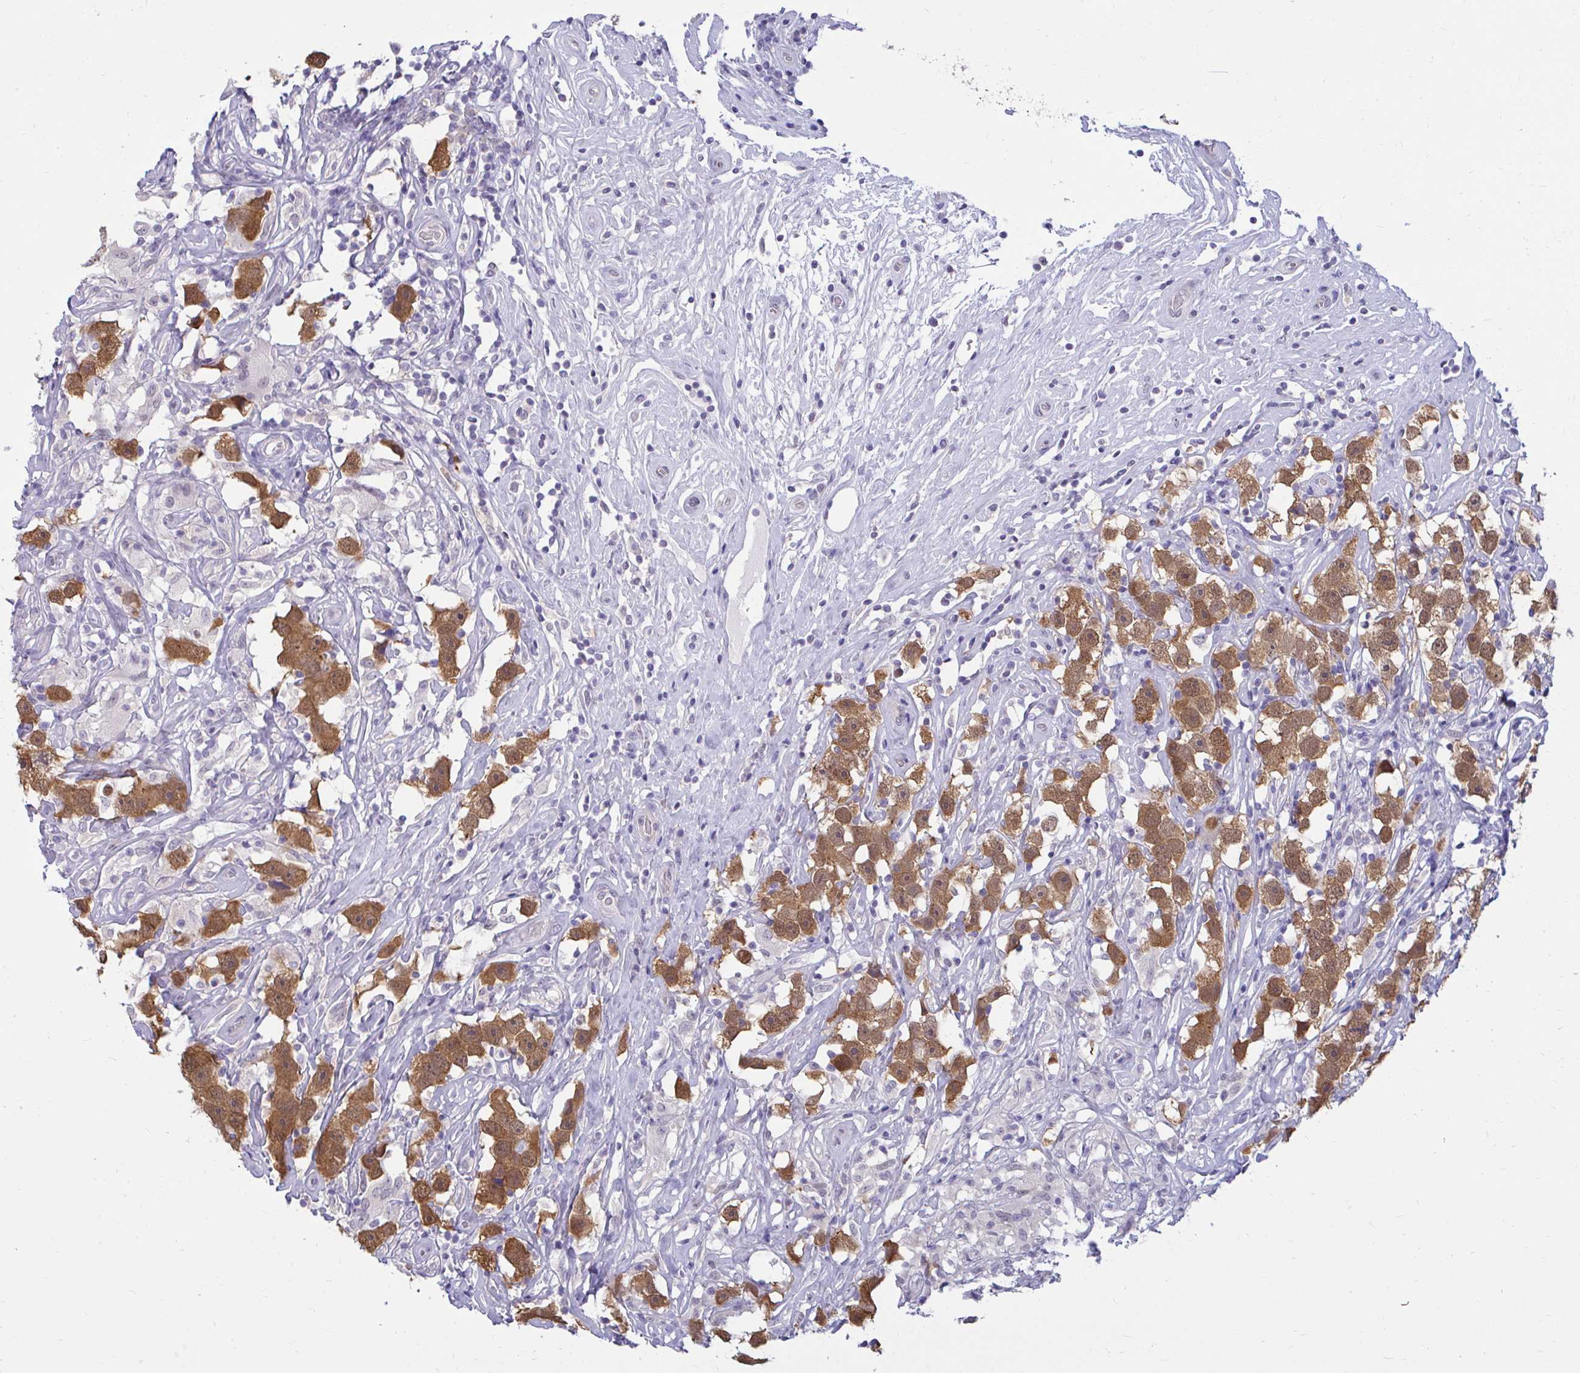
{"staining": {"intensity": "strong", "quantity": ">75%", "location": "cytoplasmic/membranous"}, "tissue": "testis cancer", "cell_type": "Tumor cells", "image_type": "cancer", "snomed": [{"axis": "morphology", "description": "Seminoma, NOS"}, {"axis": "topography", "description": "Testis"}], "caption": "Protein expression analysis of human testis cancer (seminoma) reveals strong cytoplasmic/membranous staining in about >75% of tumor cells. Immunohistochemistry stains the protein in brown and the nuclei are stained blue.", "gene": "CSE1L", "patient": {"sex": "male", "age": 49}}